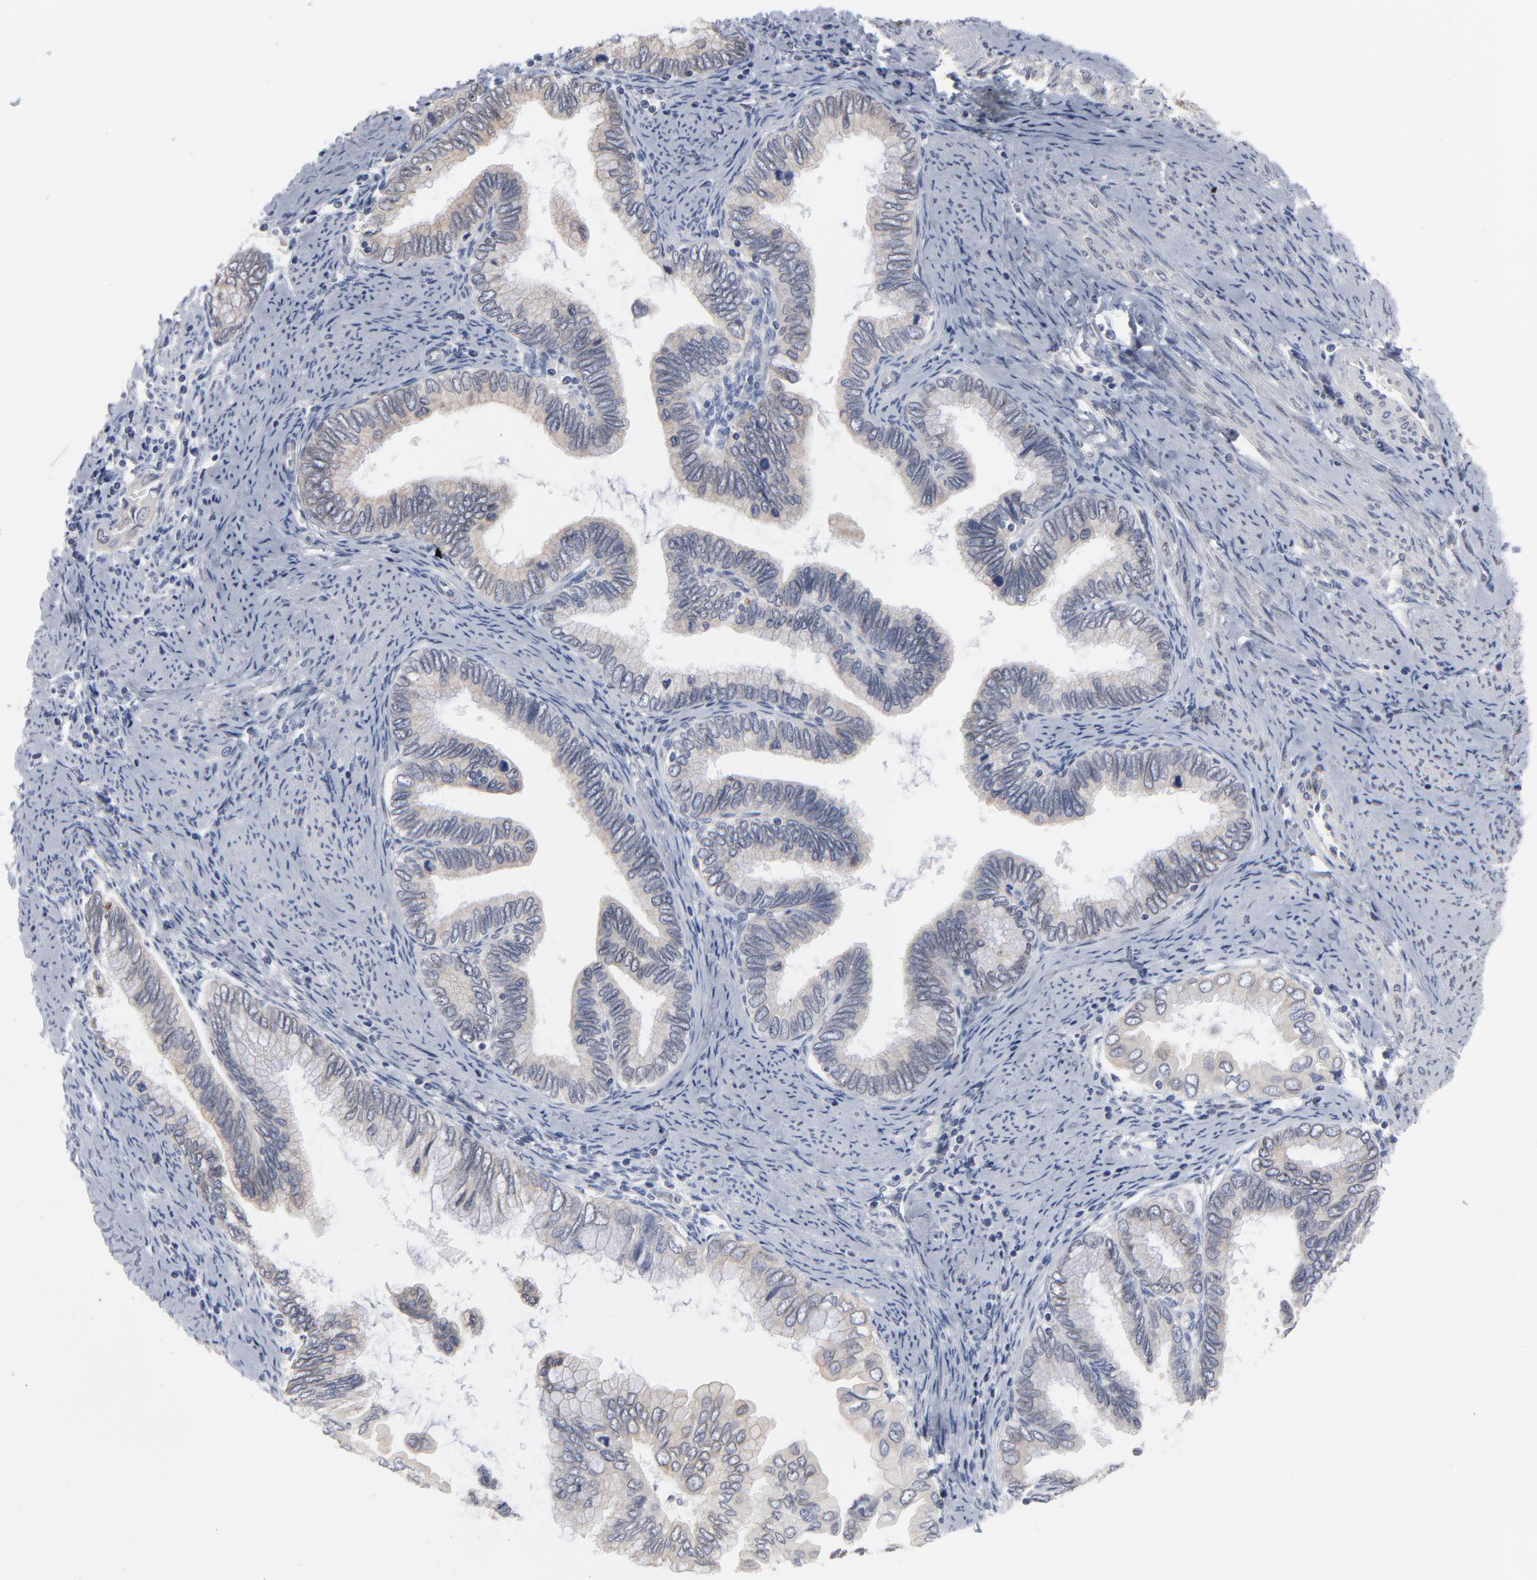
{"staining": {"intensity": "weak", "quantity": "25%-75%", "location": "cytoplasmic/membranous,nuclear"}, "tissue": "cervical cancer", "cell_type": "Tumor cells", "image_type": "cancer", "snomed": [{"axis": "morphology", "description": "Adenocarcinoma, NOS"}, {"axis": "topography", "description": "Cervix"}], "caption": "This histopathology image reveals cervical cancer (adenocarcinoma) stained with immunohistochemistry to label a protein in brown. The cytoplasmic/membranous and nuclear of tumor cells show weak positivity for the protein. Nuclei are counter-stained blue.", "gene": "SYNE2", "patient": {"sex": "female", "age": 49}}